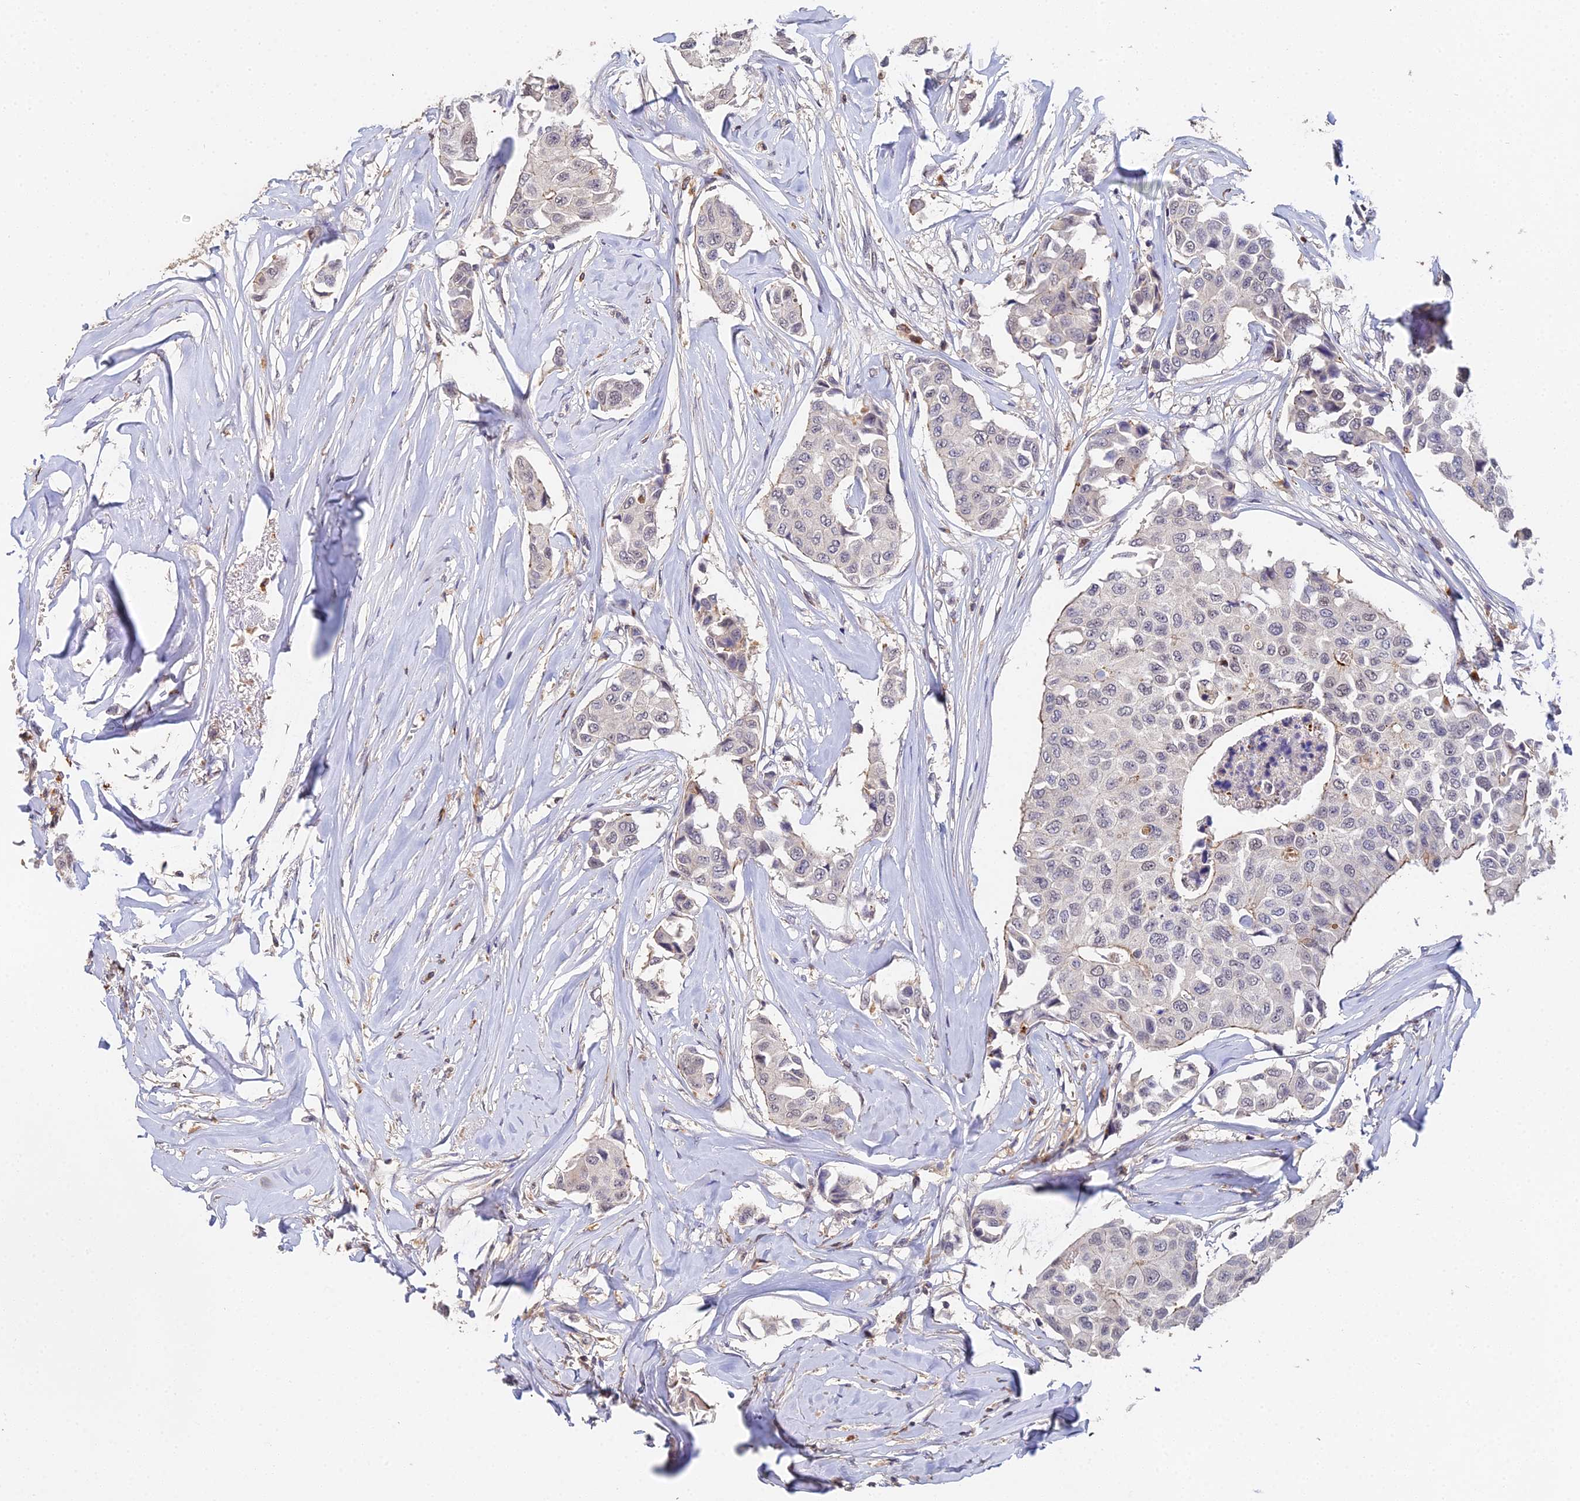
{"staining": {"intensity": "weak", "quantity": "<25%", "location": "nuclear"}, "tissue": "breast cancer", "cell_type": "Tumor cells", "image_type": "cancer", "snomed": [{"axis": "morphology", "description": "Duct carcinoma"}, {"axis": "topography", "description": "Breast"}], "caption": "An immunohistochemistry (IHC) histopathology image of breast cancer is shown. There is no staining in tumor cells of breast cancer. Brightfield microscopy of immunohistochemistry stained with DAB (brown) and hematoxylin (blue), captured at high magnification.", "gene": "LSM5", "patient": {"sex": "female", "age": 80}}